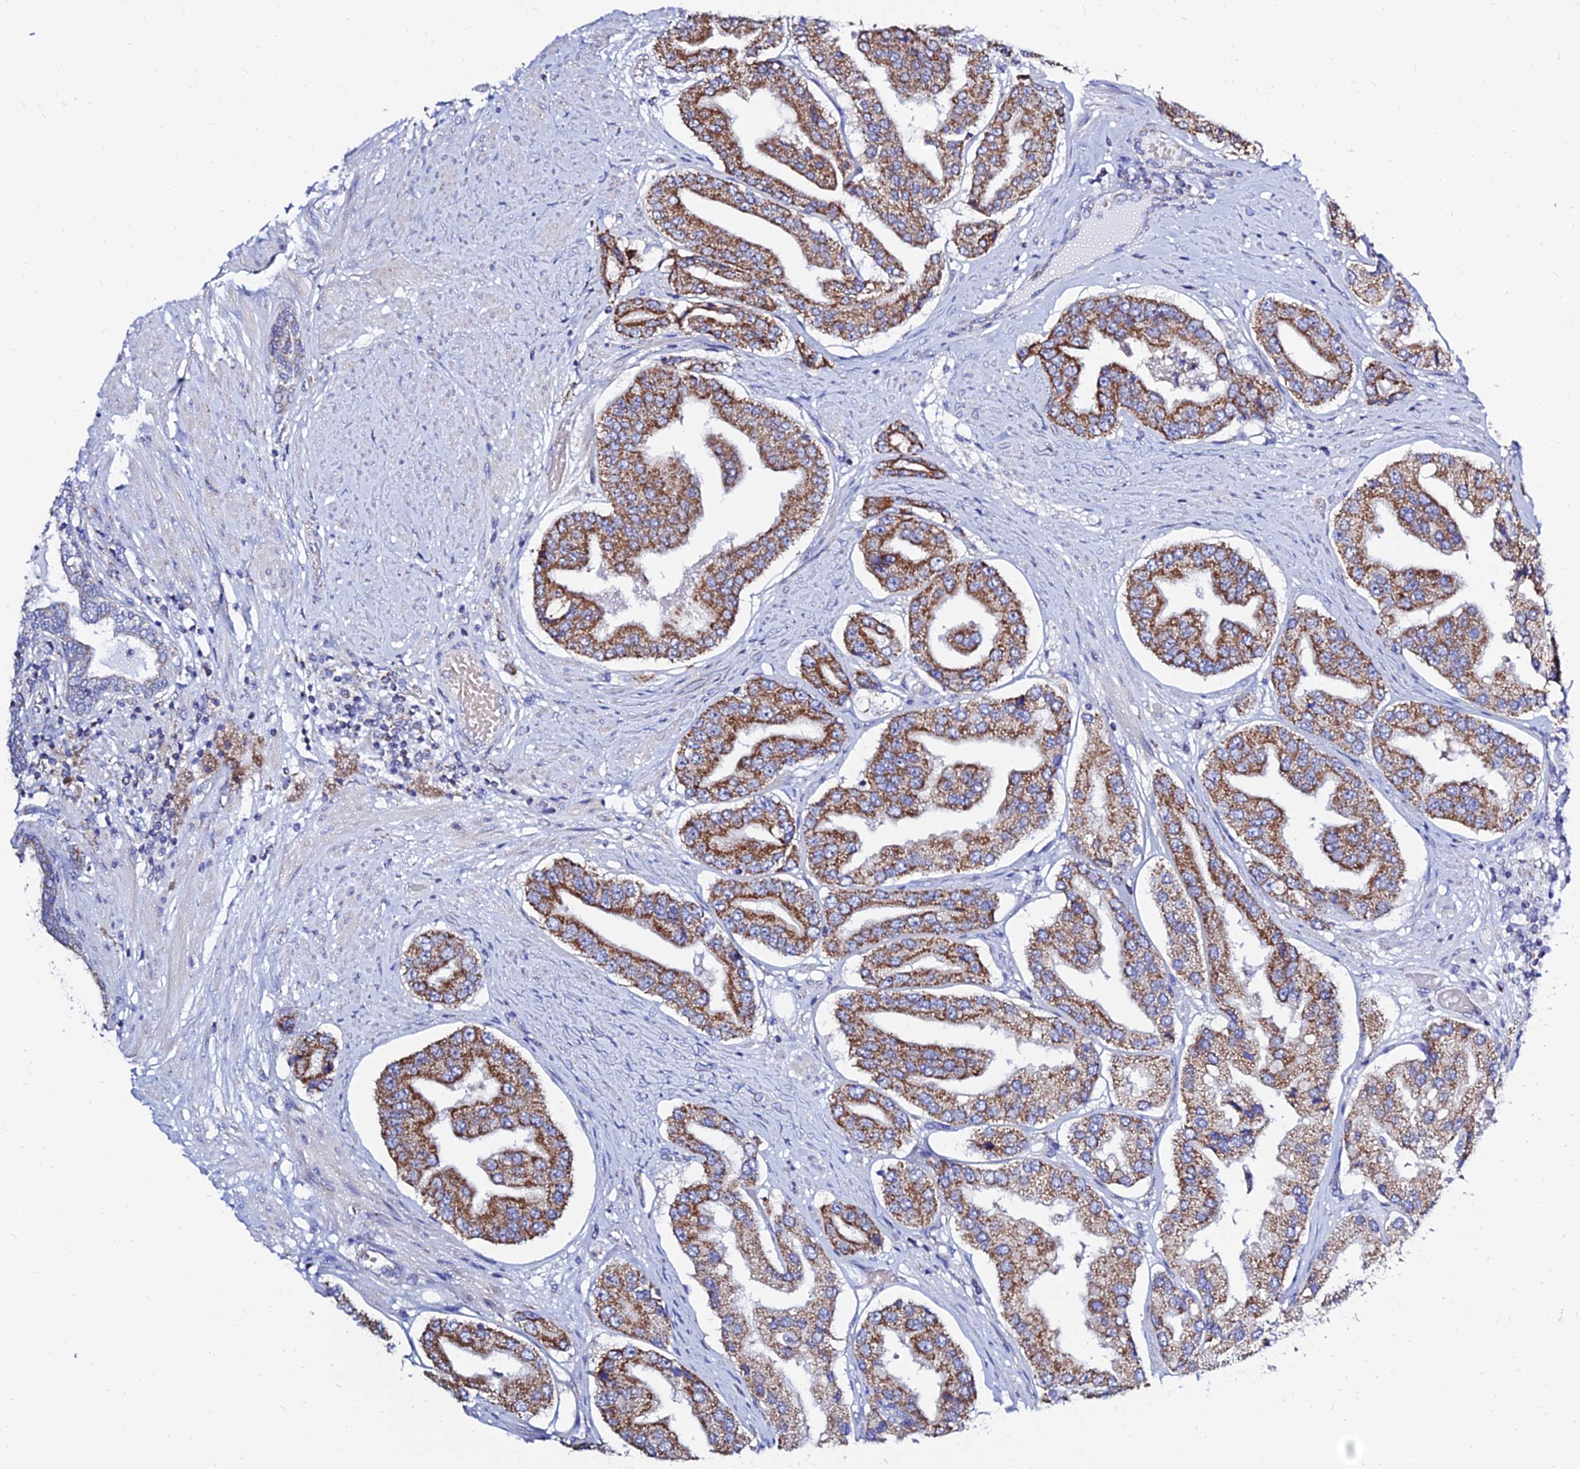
{"staining": {"intensity": "strong", "quantity": ">75%", "location": "cytoplasmic/membranous"}, "tissue": "prostate cancer", "cell_type": "Tumor cells", "image_type": "cancer", "snomed": [{"axis": "morphology", "description": "Adenocarcinoma, High grade"}, {"axis": "topography", "description": "Prostate"}], "caption": "Approximately >75% of tumor cells in human prostate cancer (adenocarcinoma (high-grade)) exhibit strong cytoplasmic/membranous protein expression as visualized by brown immunohistochemical staining.", "gene": "MGST1", "patient": {"sex": "male", "age": 63}}